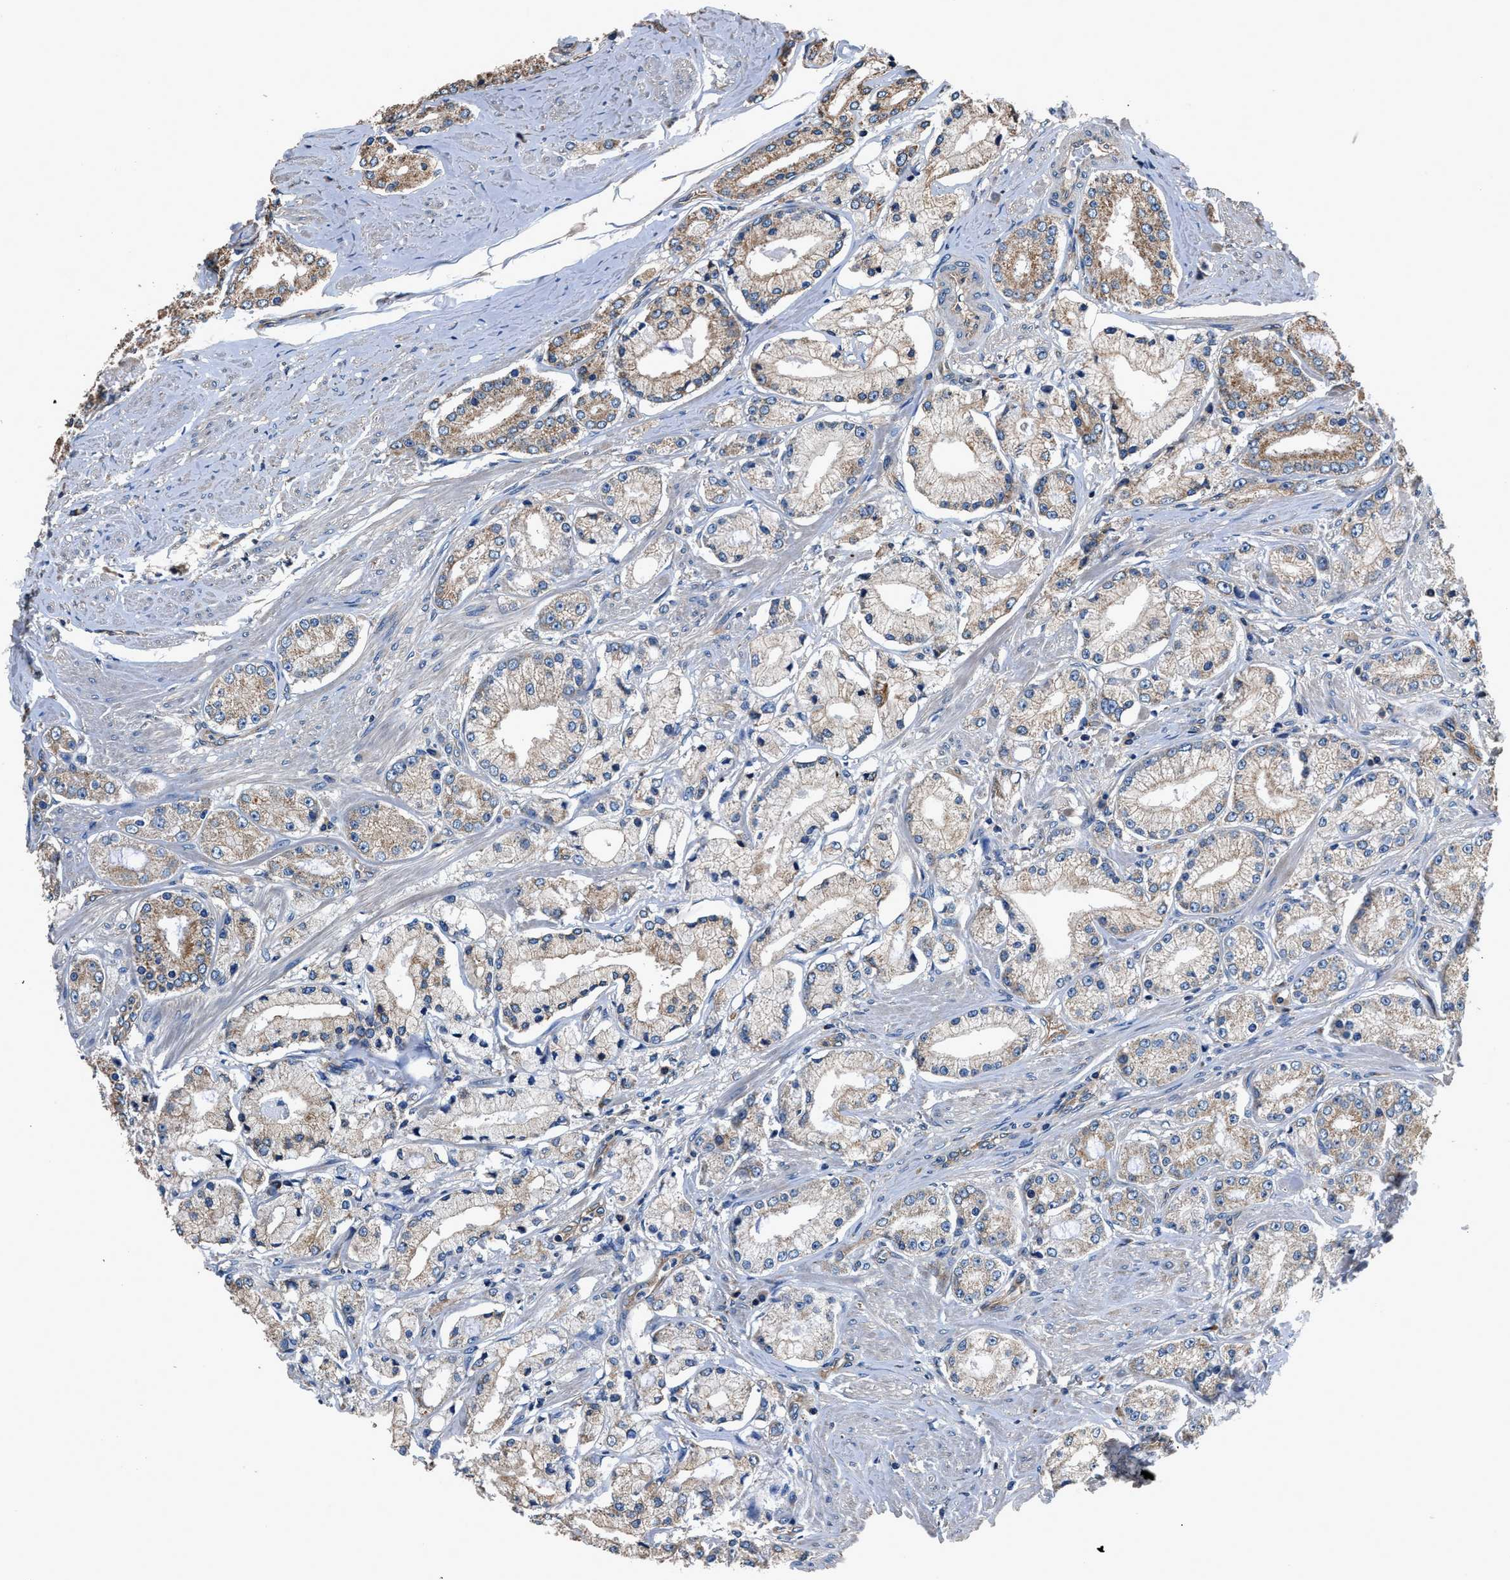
{"staining": {"intensity": "weak", "quantity": "25%-75%", "location": "cytoplasmic/membranous"}, "tissue": "prostate cancer", "cell_type": "Tumor cells", "image_type": "cancer", "snomed": [{"axis": "morphology", "description": "Adenocarcinoma, Low grade"}, {"axis": "topography", "description": "Prostate"}], "caption": "Immunohistochemical staining of prostate cancer displays low levels of weak cytoplasmic/membranous protein staining in approximately 25%-75% of tumor cells. (Brightfield microscopy of DAB IHC at high magnification).", "gene": "DHRS7B", "patient": {"sex": "male", "age": 63}}